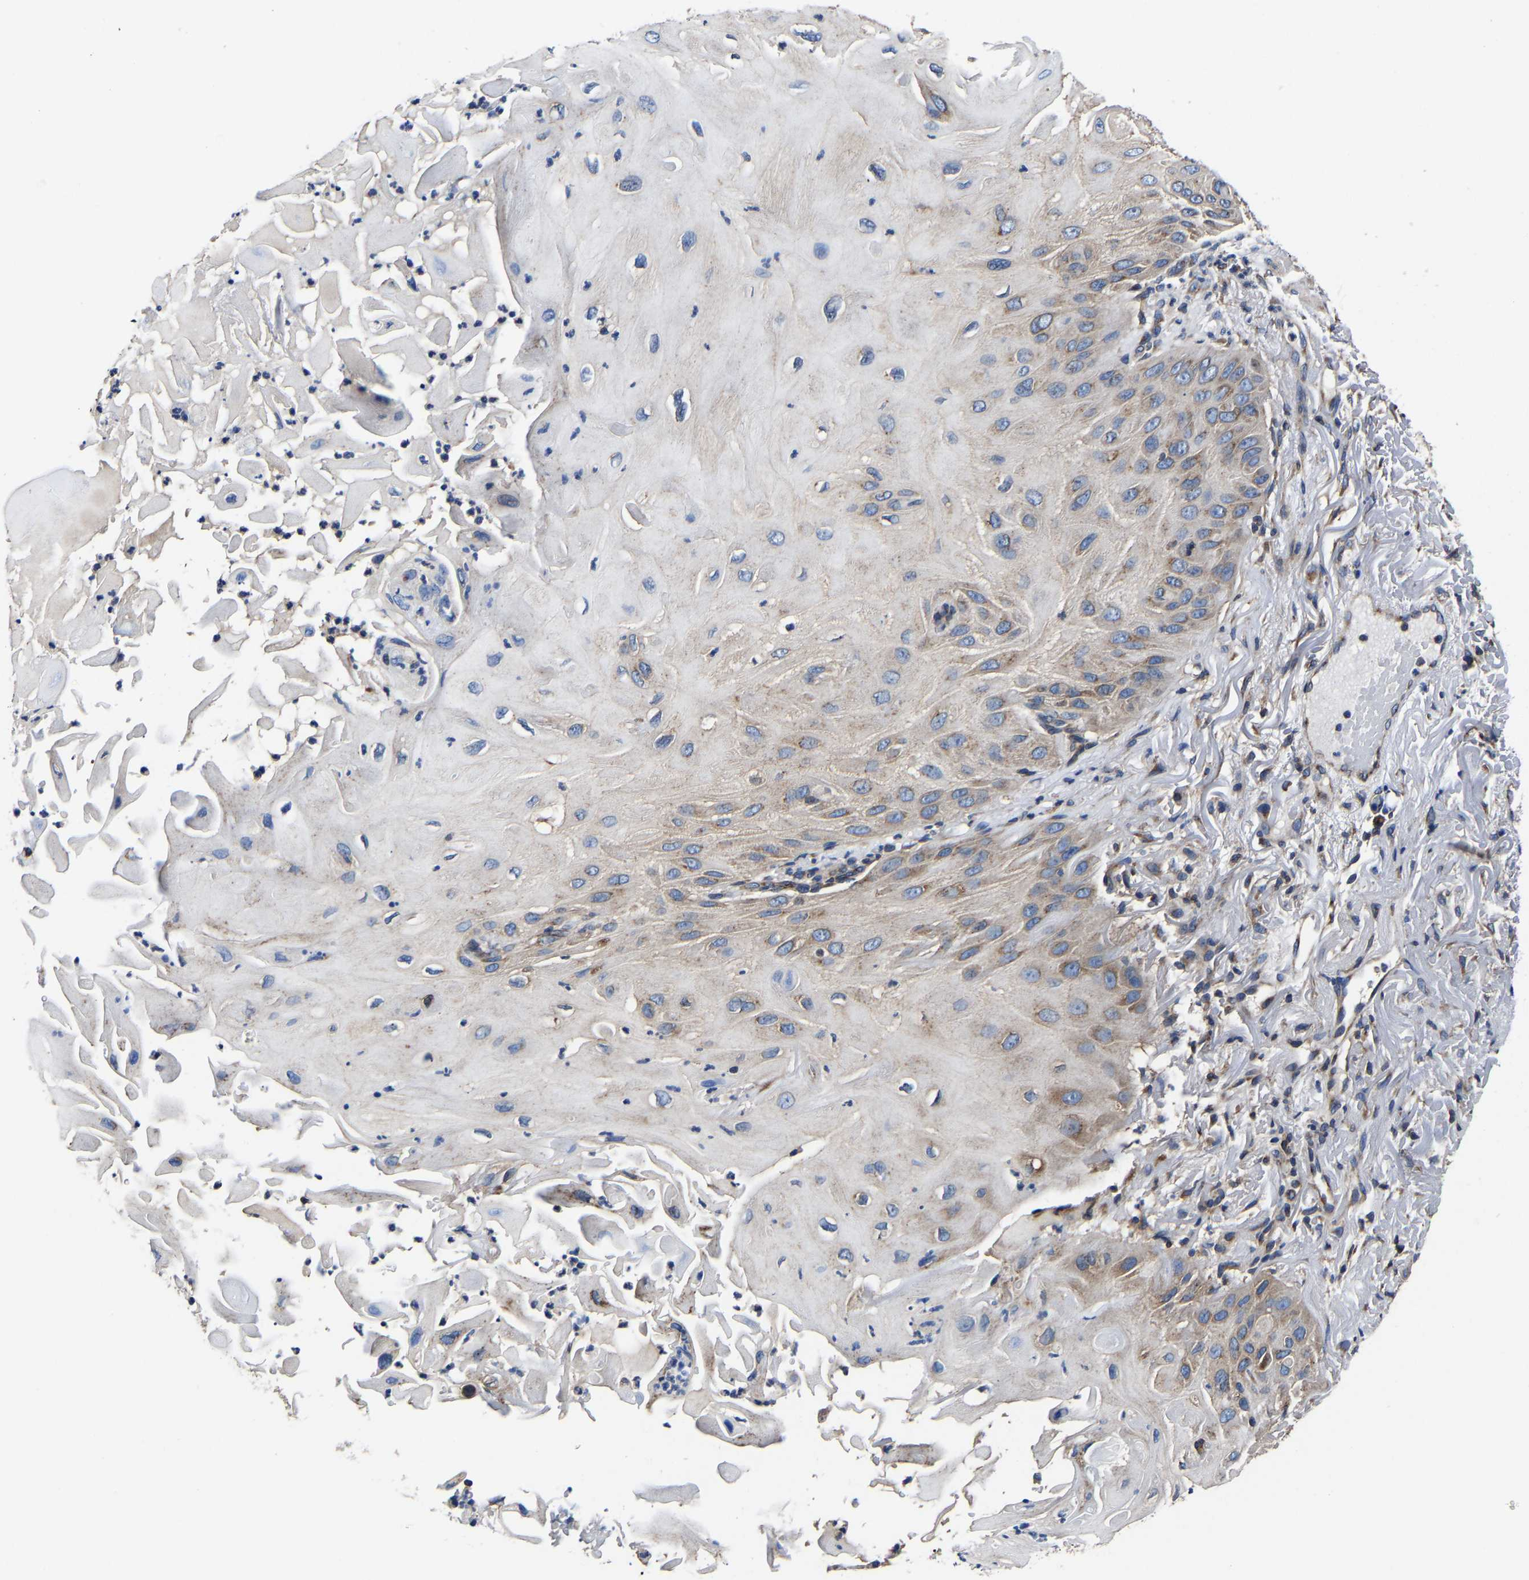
{"staining": {"intensity": "weak", "quantity": "25%-75%", "location": "cytoplasmic/membranous"}, "tissue": "skin cancer", "cell_type": "Tumor cells", "image_type": "cancer", "snomed": [{"axis": "morphology", "description": "Squamous cell carcinoma, NOS"}, {"axis": "topography", "description": "Skin"}], "caption": "Weak cytoplasmic/membranous staining is appreciated in approximately 25%-75% of tumor cells in skin squamous cell carcinoma.", "gene": "EBAG9", "patient": {"sex": "female", "age": 77}}